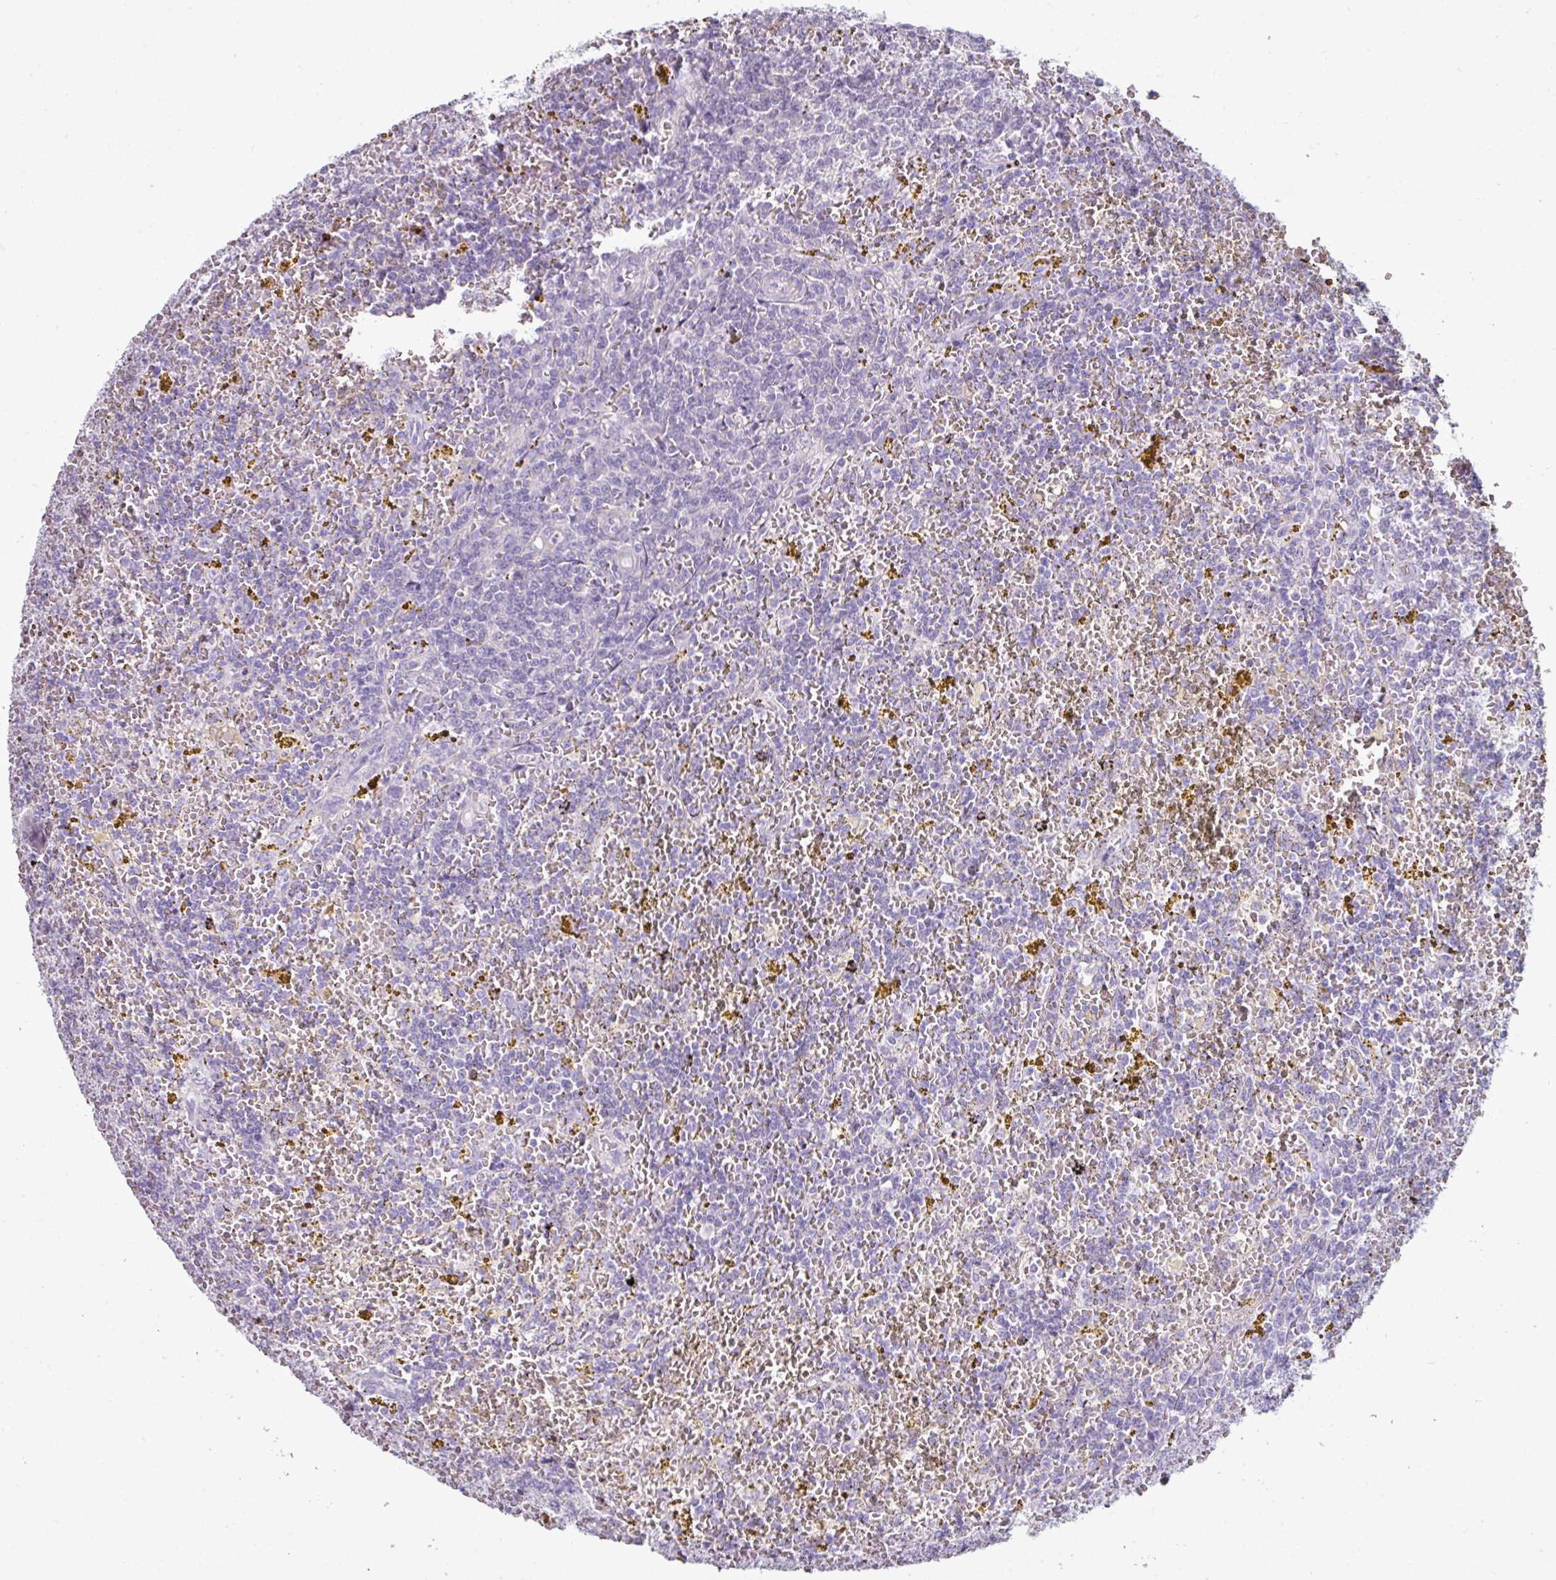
{"staining": {"intensity": "negative", "quantity": "none", "location": "none"}, "tissue": "lymphoma", "cell_type": "Tumor cells", "image_type": "cancer", "snomed": [{"axis": "morphology", "description": "Malignant lymphoma, non-Hodgkin's type, Low grade"}, {"axis": "topography", "description": "Spleen"}, {"axis": "topography", "description": "Lymph node"}], "caption": "Immunohistochemistry micrograph of human low-grade malignant lymphoma, non-Hodgkin's type stained for a protein (brown), which displays no staining in tumor cells. Nuclei are stained in blue.", "gene": "FHAD1", "patient": {"sex": "female", "age": 66}}